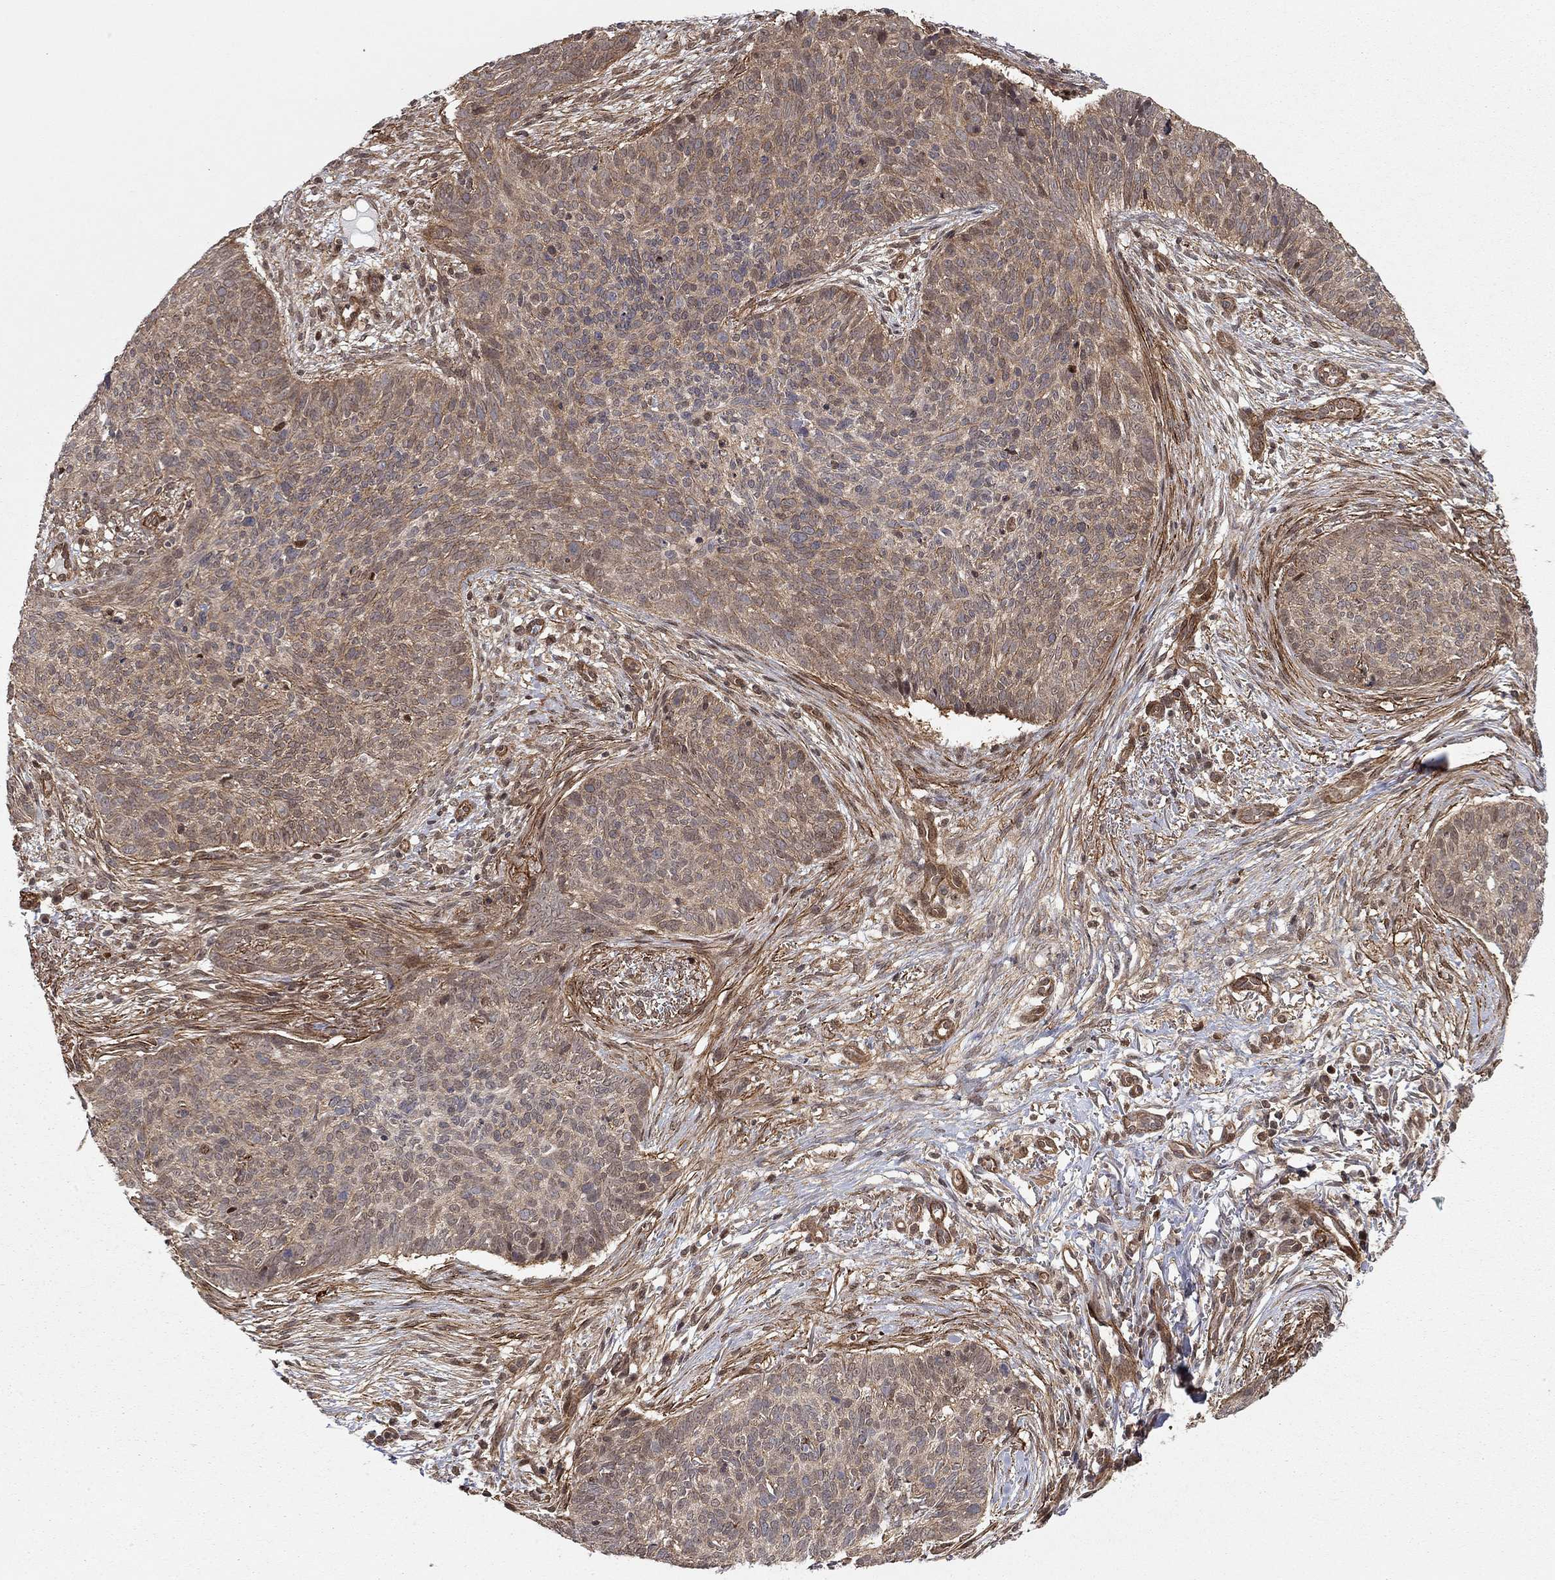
{"staining": {"intensity": "weak", "quantity": ">75%", "location": "cytoplasmic/membranous"}, "tissue": "skin cancer", "cell_type": "Tumor cells", "image_type": "cancer", "snomed": [{"axis": "morphology", "description": "Basal cell carcinoma"}, {"axis": "topography", "description": "Skin"}], "caption": "The photomicrograph reveals staining of skin basal cell carcinoma, revealing weak cytoplasmic/membranous protein expression (brown color) within tumor cells.", "gene": "TDP1", "patient": {"sex": "male", "age": 64}}